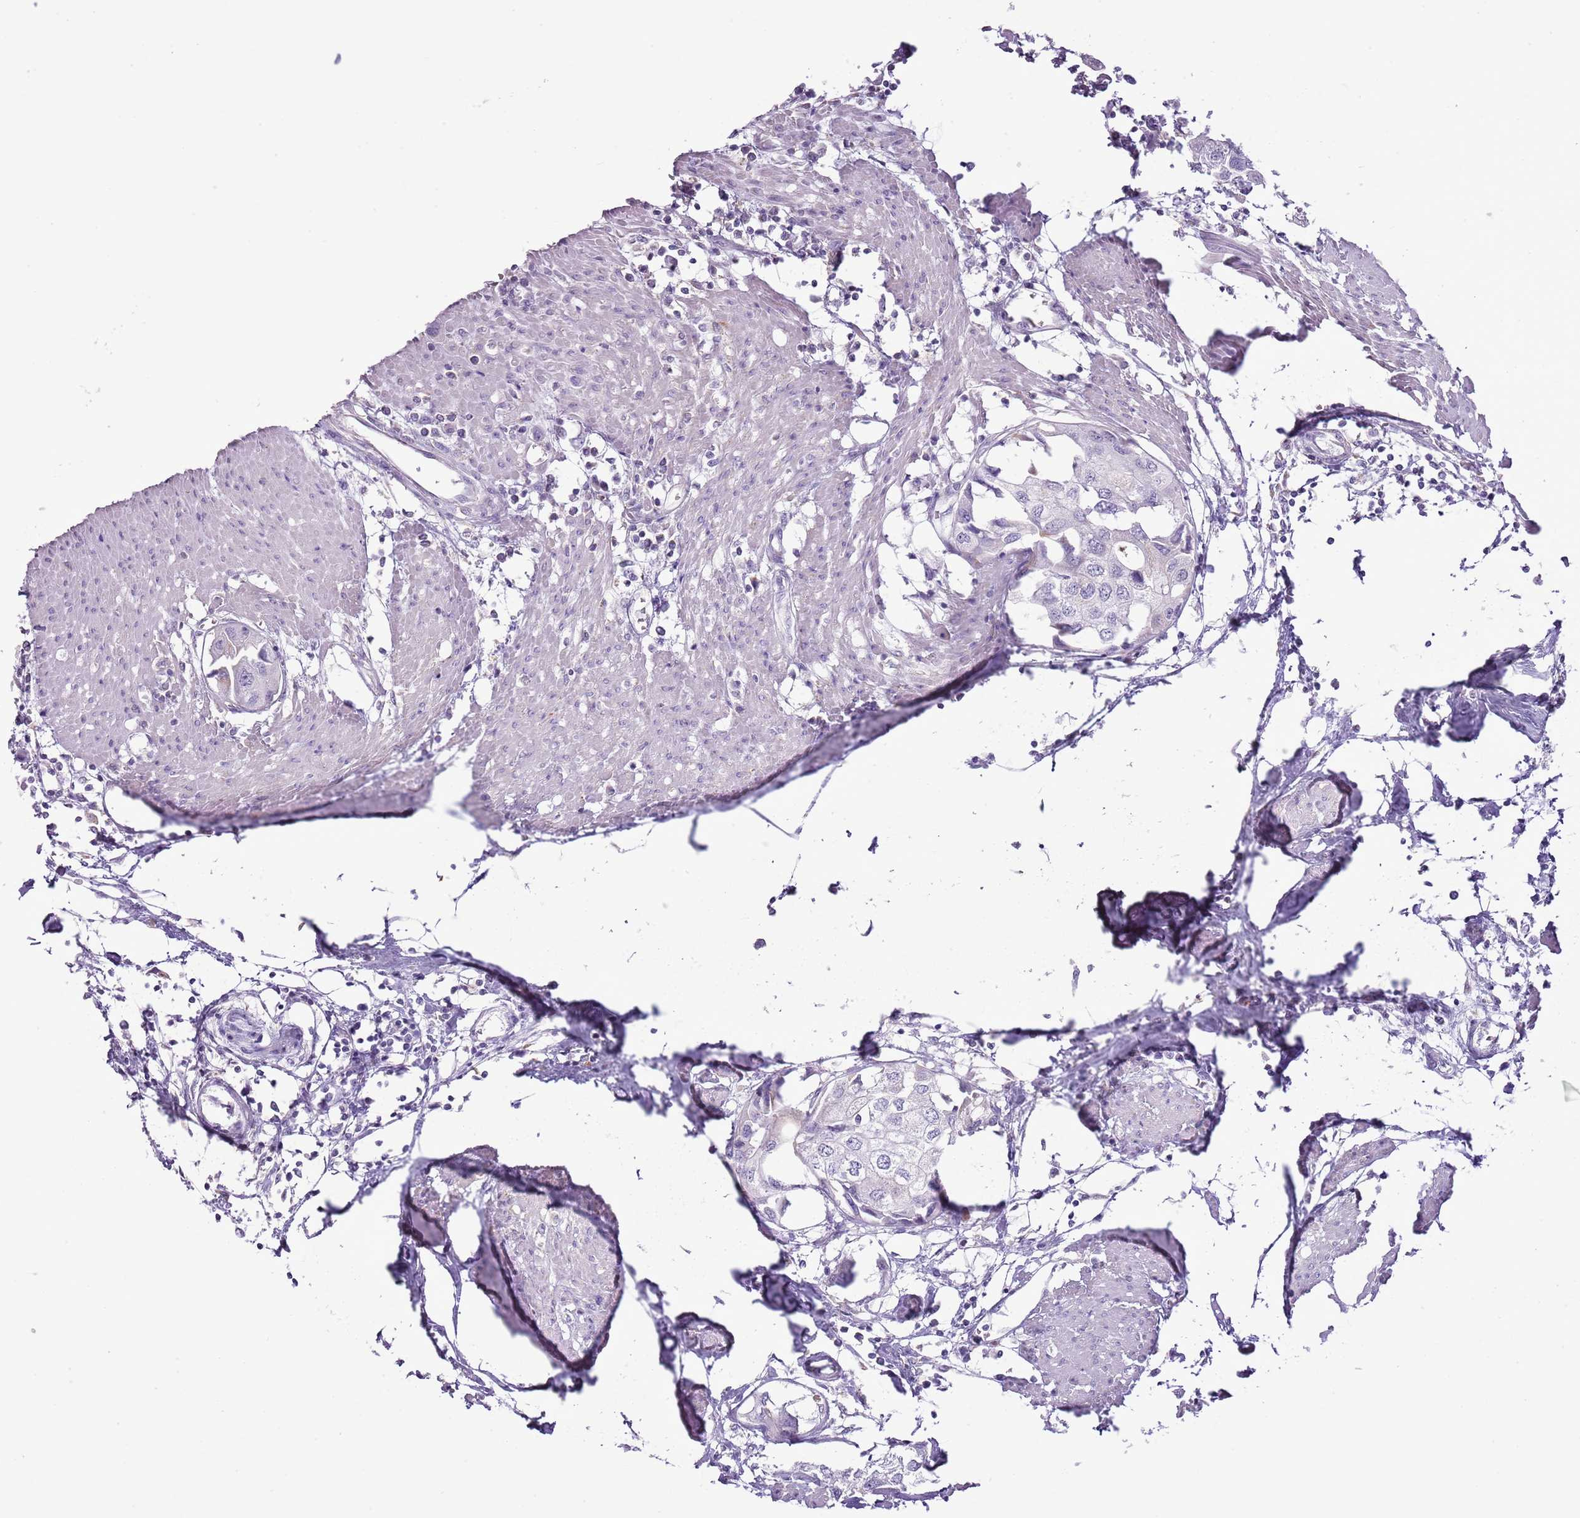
{"staining": {"intensity": "negative", "quantity": "none", "location": "none"}, "tissue": "urothelial cancer", "cell_type": "Tumor cells", "image_type": "cancer", "snomed": [{"axis": "morphology", "description": "Urothelial carcinoma, High grade"}, {"axis": "topography", "description": "Urinary bladder"}], "caption": "Tumor cells are negative for protein expression in human urothelial cancer. Nuclei are stained in blue.", "gene": "SLC23A1", "patient": {"sex": "male", "age": 64}}